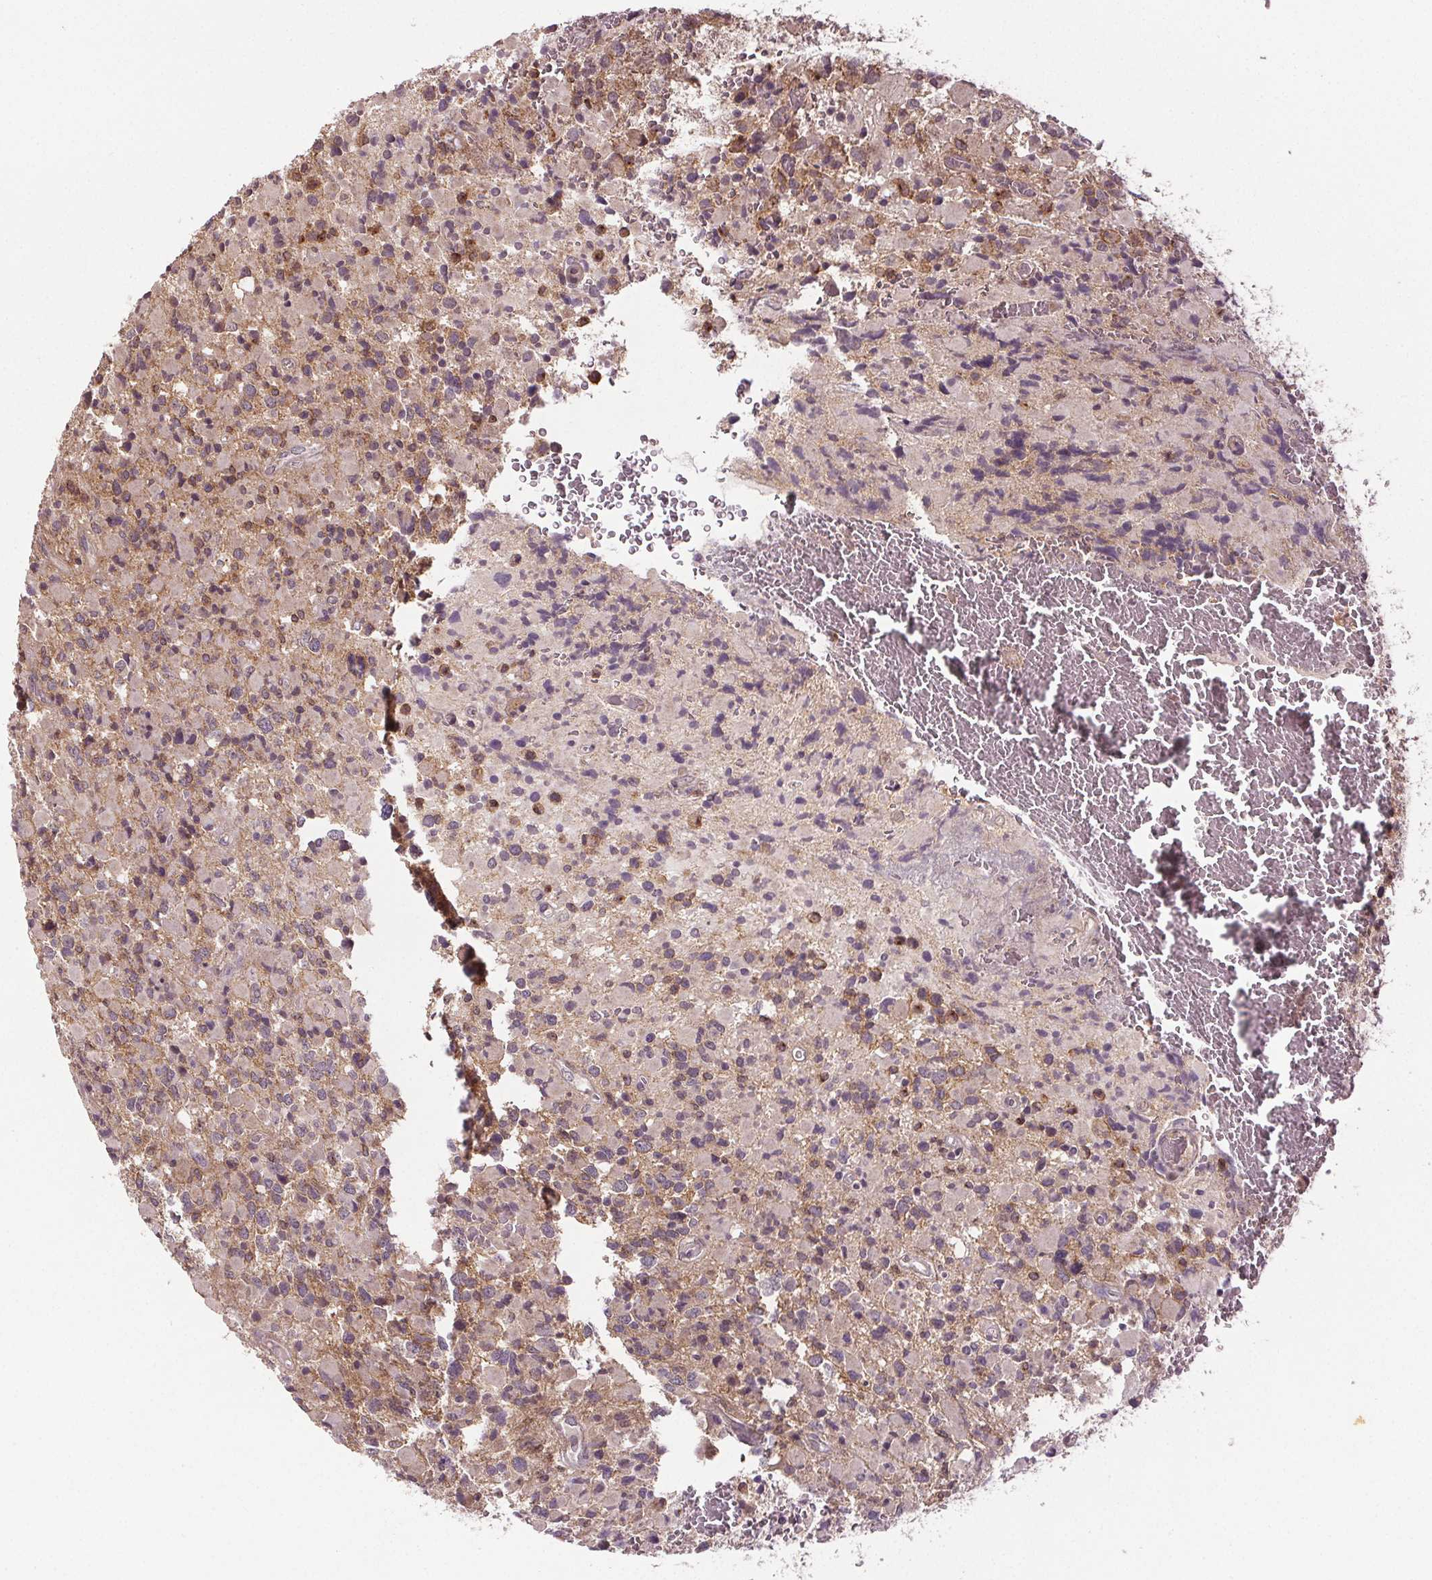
{"staining": {"intensity": "weak", "quantity": "<25%", "location": "cytoplasmic/membranous"}, "tissue": "glioma", "cell_type": "Tumor cells", "image_type": "cancer", "snomed": [{"axis": "morphology", "description": "Glioma, malignant, High grade"}, {"axis": "topography", "description": "Brain"}], "caption": "DAB immunohistochemical staining of human malignant high-grade glioma displays no significant staining in tumor cells.", "gene": "EPHB3", "patient": {"sex": "female", "age": 40}}